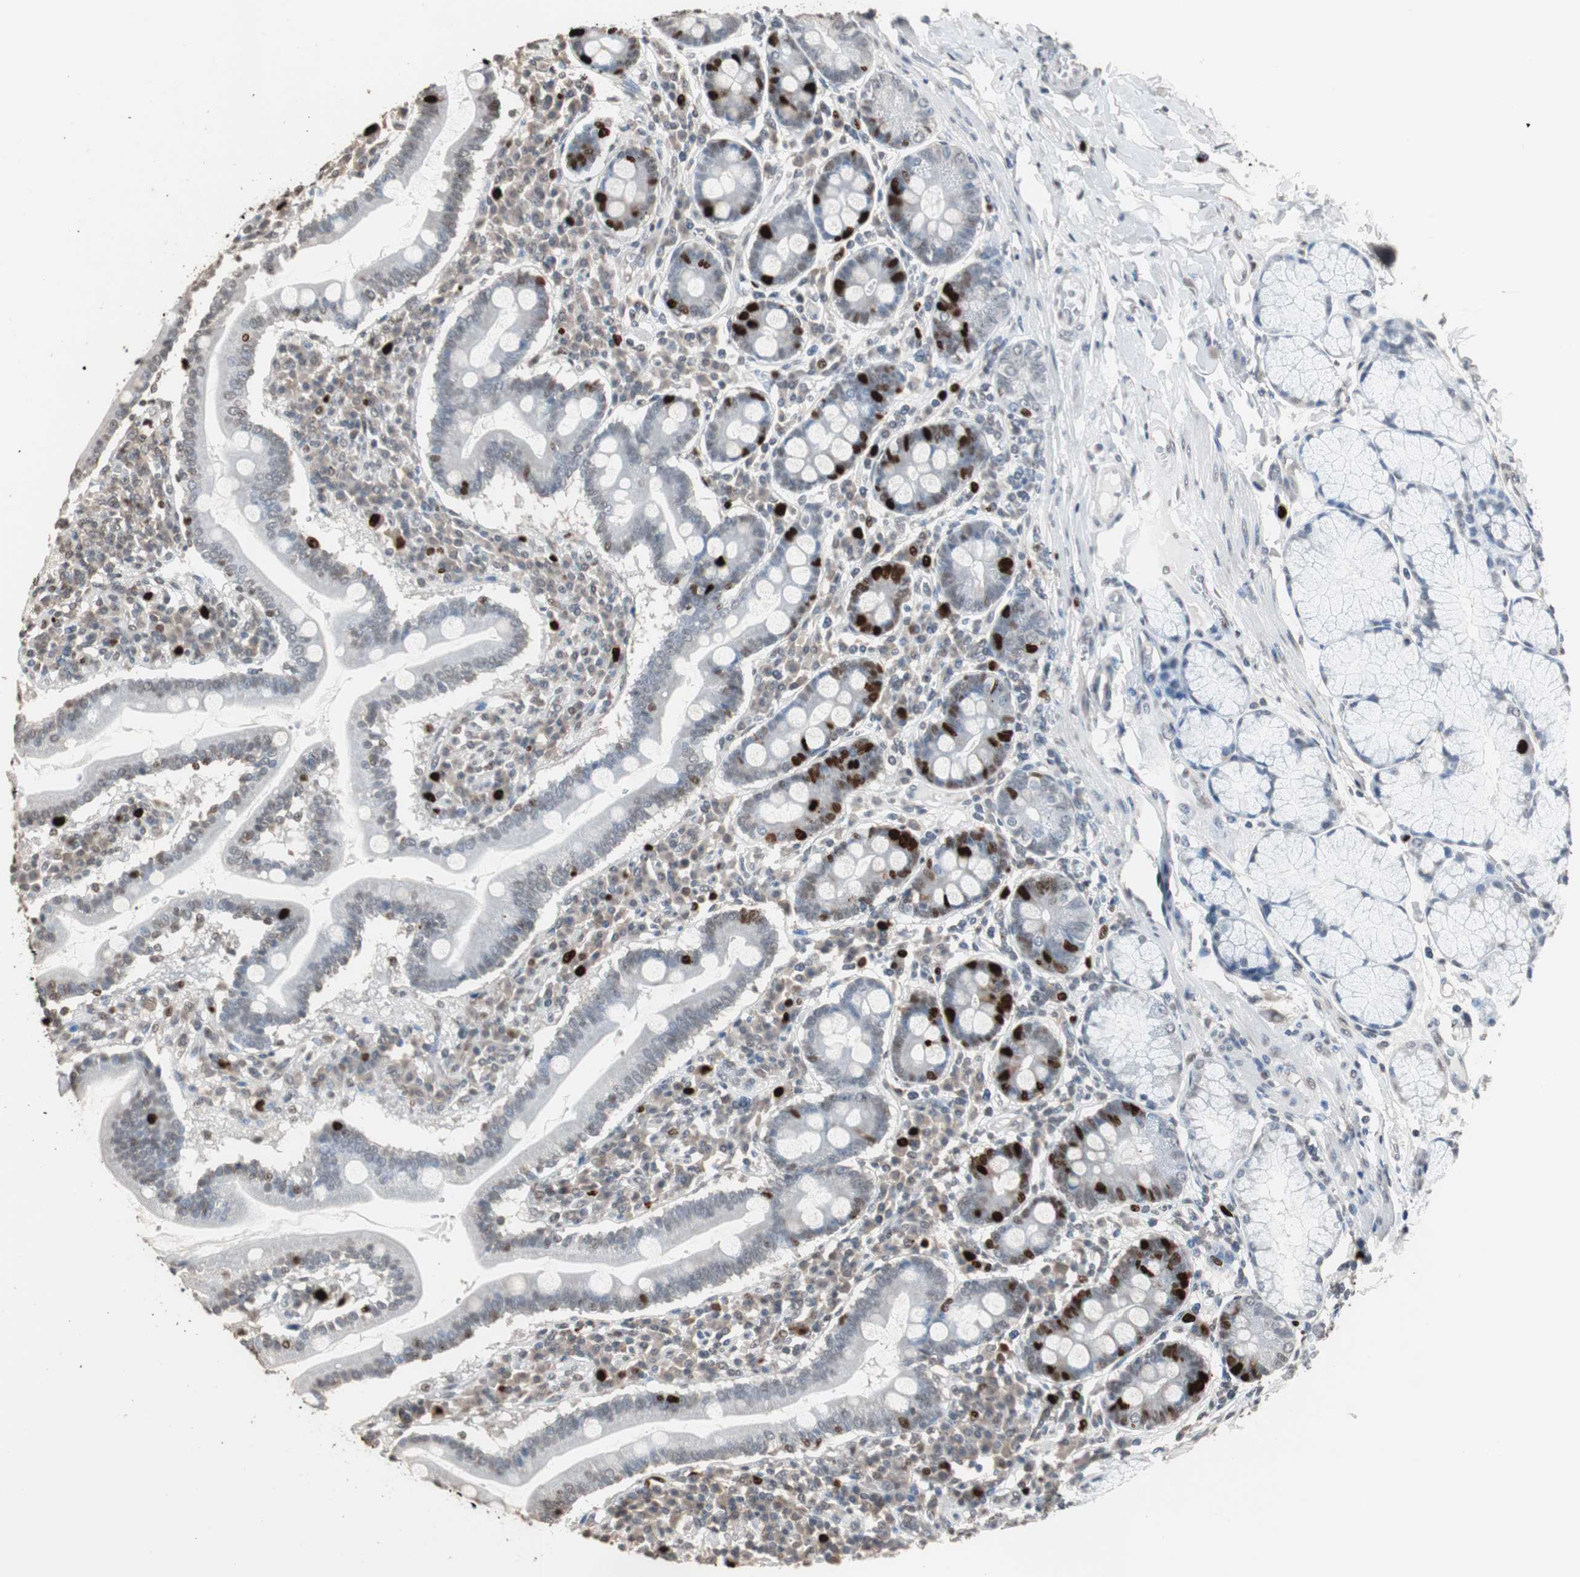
{"staining": {"intensity": "strong", "quantity": "<25%", "location": "nuclear"}, "tissue": "duodenum", "cell_type": "Glandular cells", "image_type": "normal", "snomed": [{"axis": "morphology", "description": "Normal tissue, NOS"}, {"axis": "topography", "description": "Duodenum"}], "caption": "The photomicrograph exhibits staining of normal duodenum, revealing strong nuclear protein staining (brown color) within glandular cells. The protein is stained brown, and the nuclei are stained in blue (DAB IHC with brightfield microscopy, high magnification).", "gene": "TOP2A", "patient": {"sex": "male", "age": 50}}